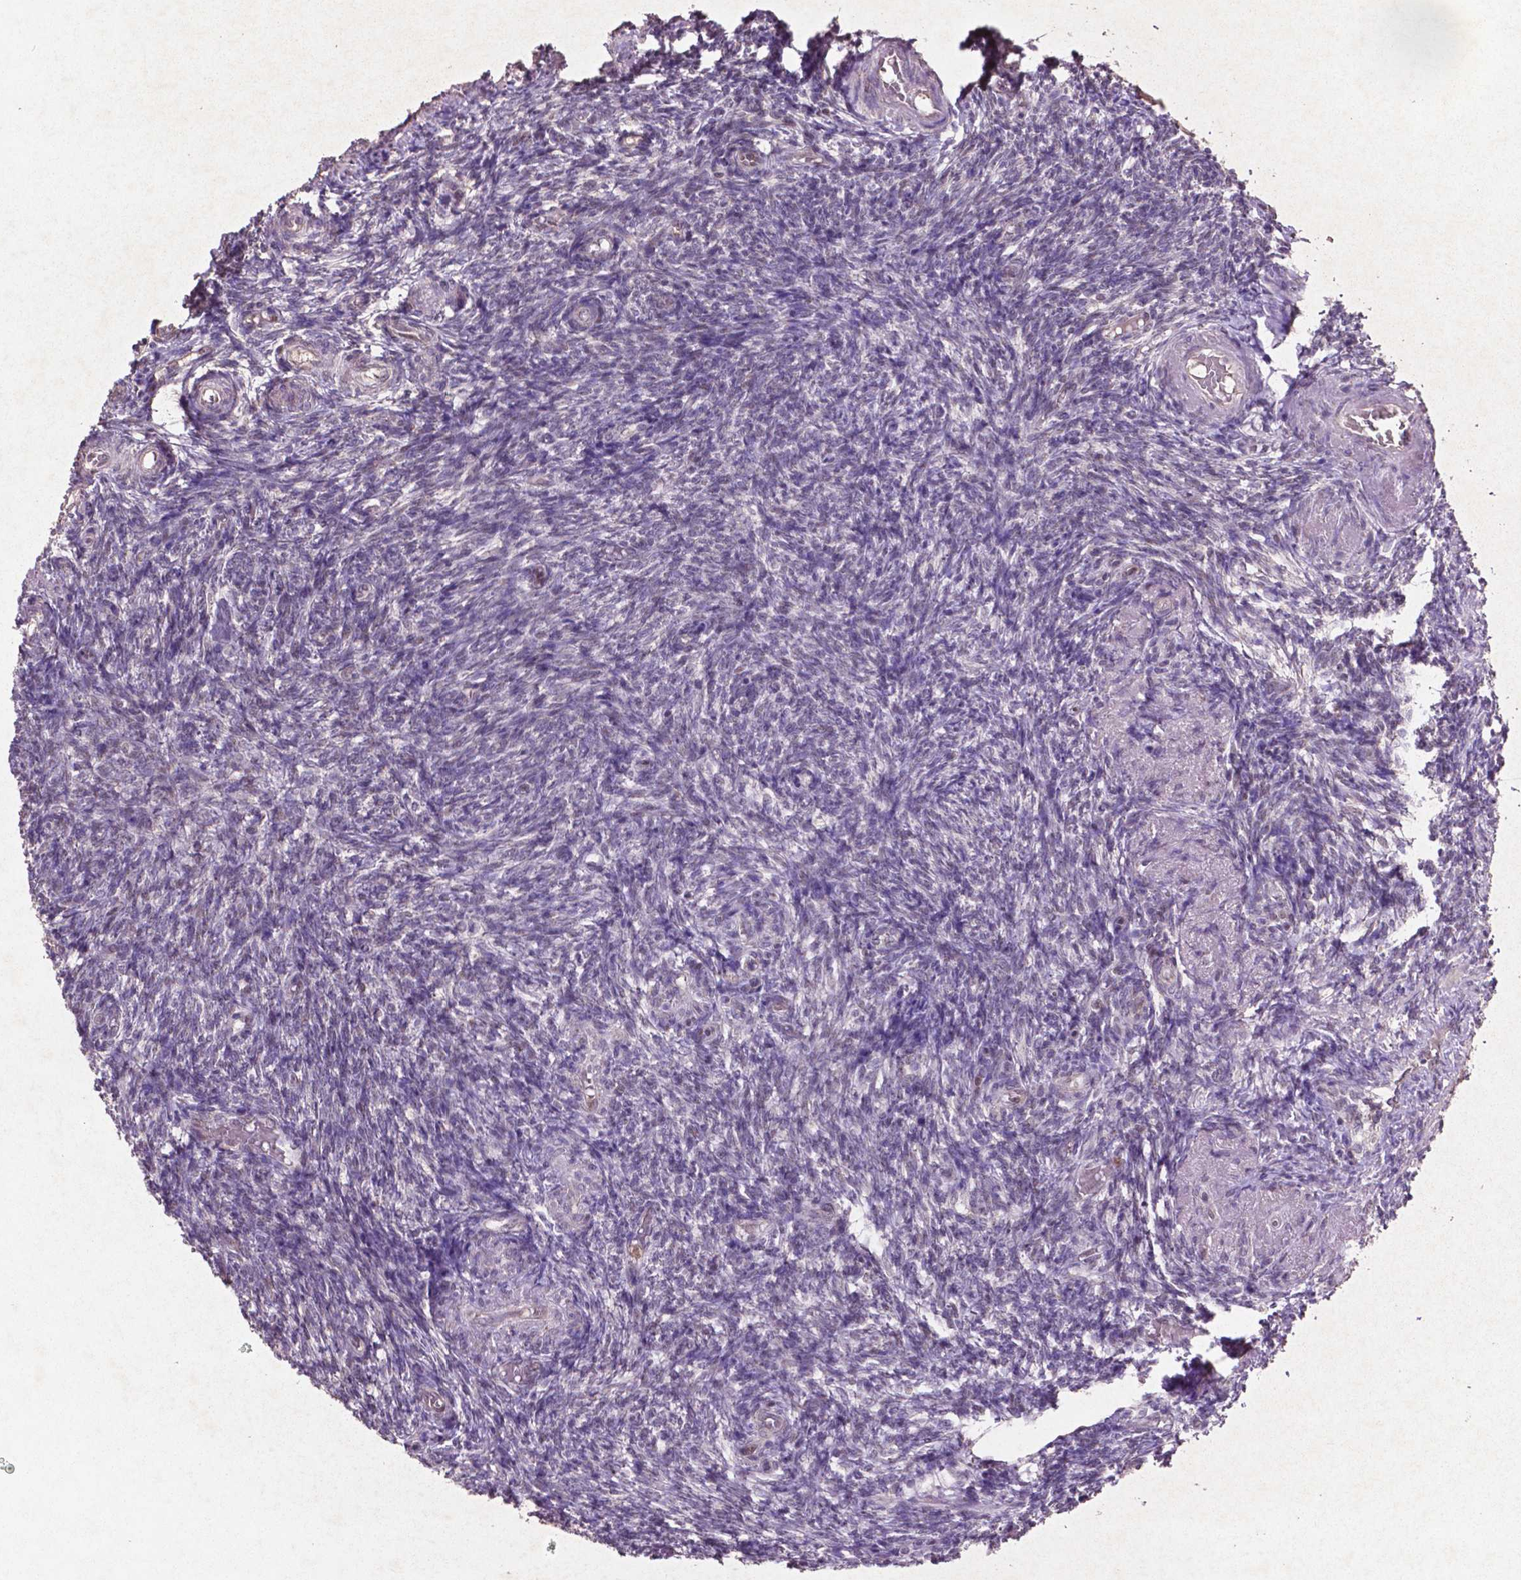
{"staining": {"intensity": "negative", "quantity": "none", "location": "none"}, "tissue": "ovary", "cell_type": "Ovarian stroma cells", "image_type": "normal", "snomed": [{"axis": "morphology", "description": "Normal tissue, NOS"}, {"axis": "topography", "description": "Ovary"}], "caption": "An image of human ovary is negative for staining in ovarian stroma cells.", "gene": "GLRX", "patient": {"sex": "female", "age": 39}}